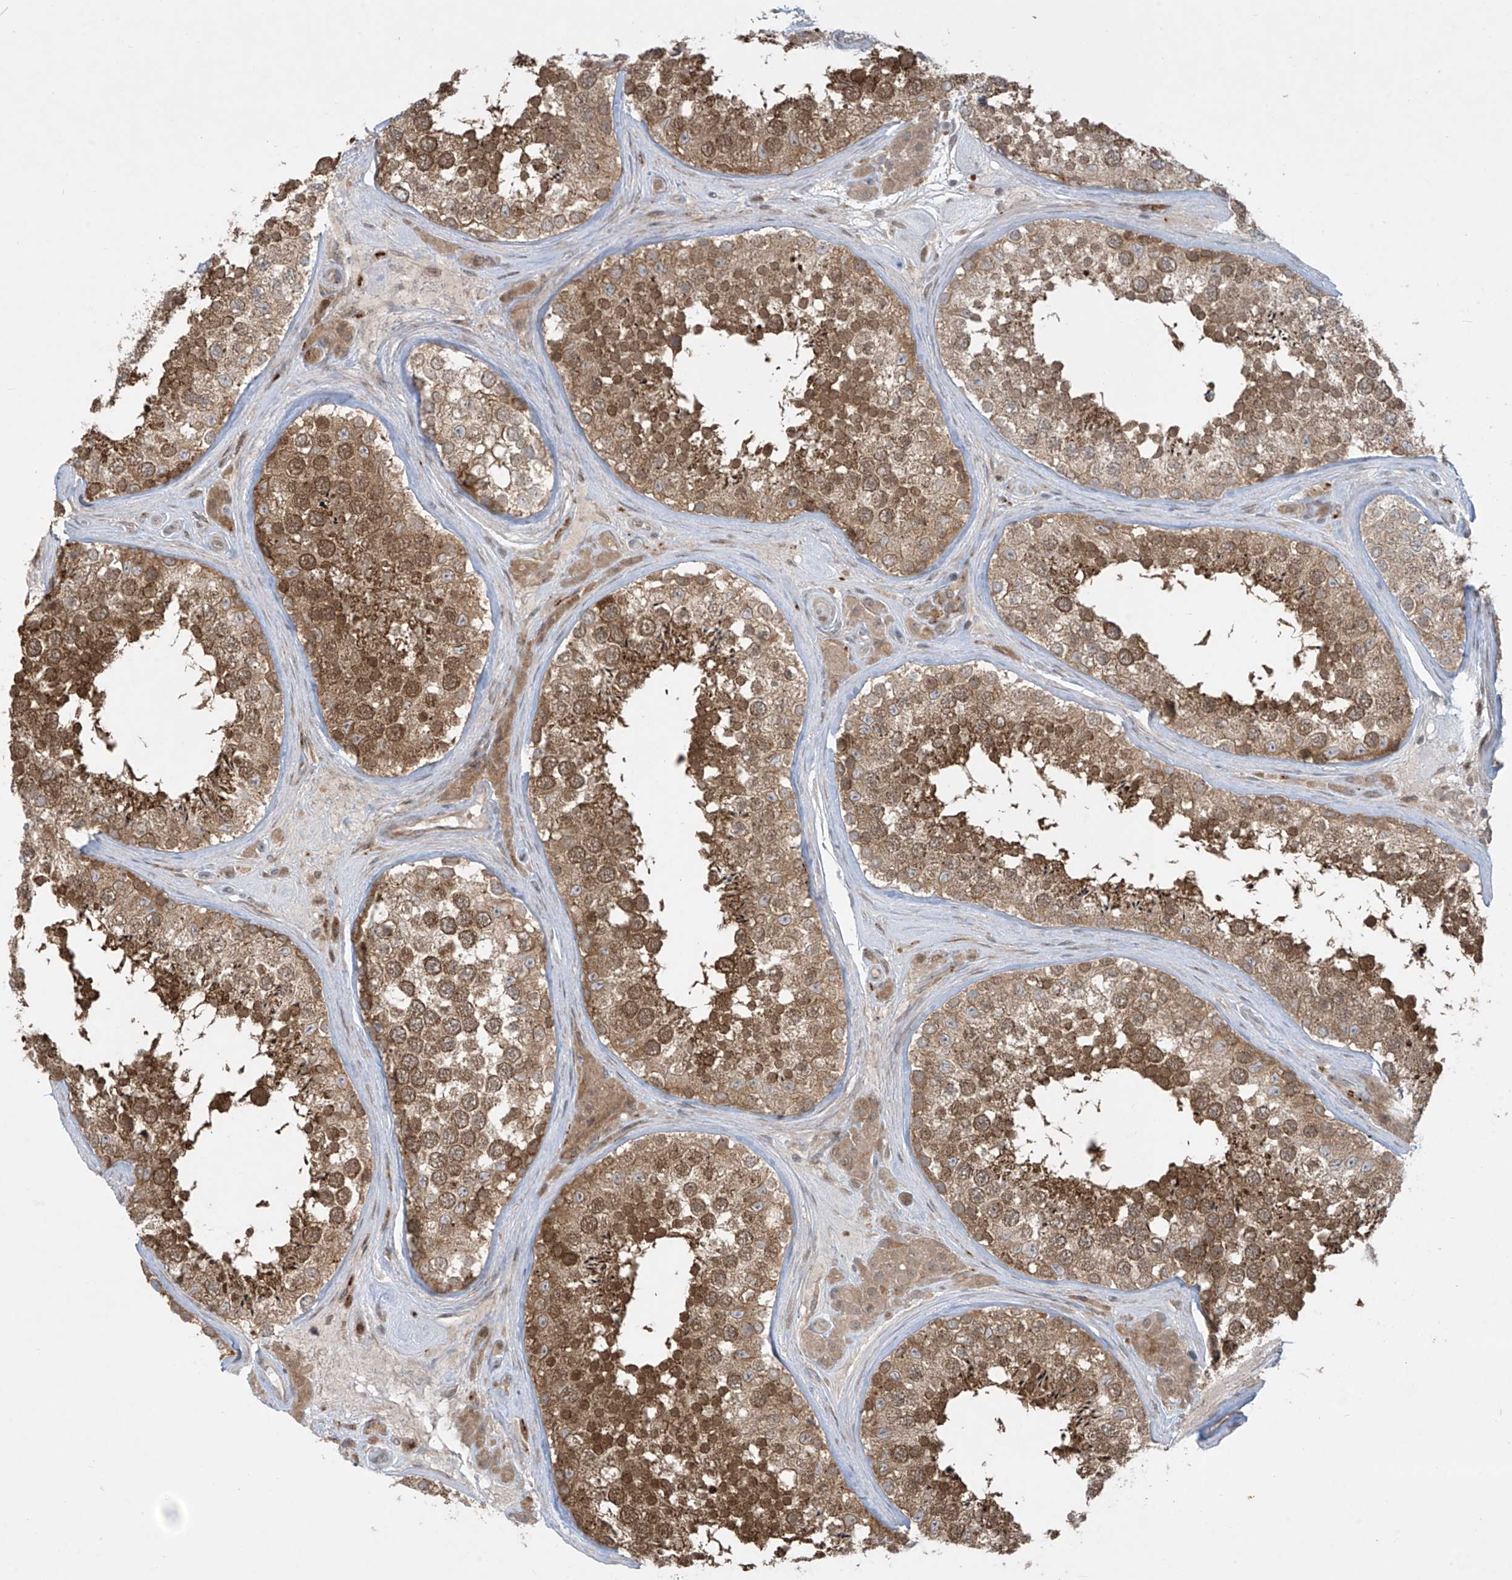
{"staining": {"intensity": "moderate", "quantity": ">75%", "location": "cytoplasmic/membranous,nuclear"}, "tissue": "testis", "cell_type": "Cells in seminiferous ducts", "image_type": "normal", "snomed": [{"axis": "morphology", "description": "Normal tissue, NOS"}, {"axis": "topography", "description": "Testis"}], "caption": "Immunohistochemistry of benign human testis displays medium levels of moderate cytoplasmic/membranous,nuclear staining in about >75% of cells in seminiferous ducts. The staining is performed using DAB brown chromogen to label protein expression. The nuclei are counter-stained blue using hematoxylin.", "gene": "PPAT", "patient": {"sex": "male", "age": 46}}